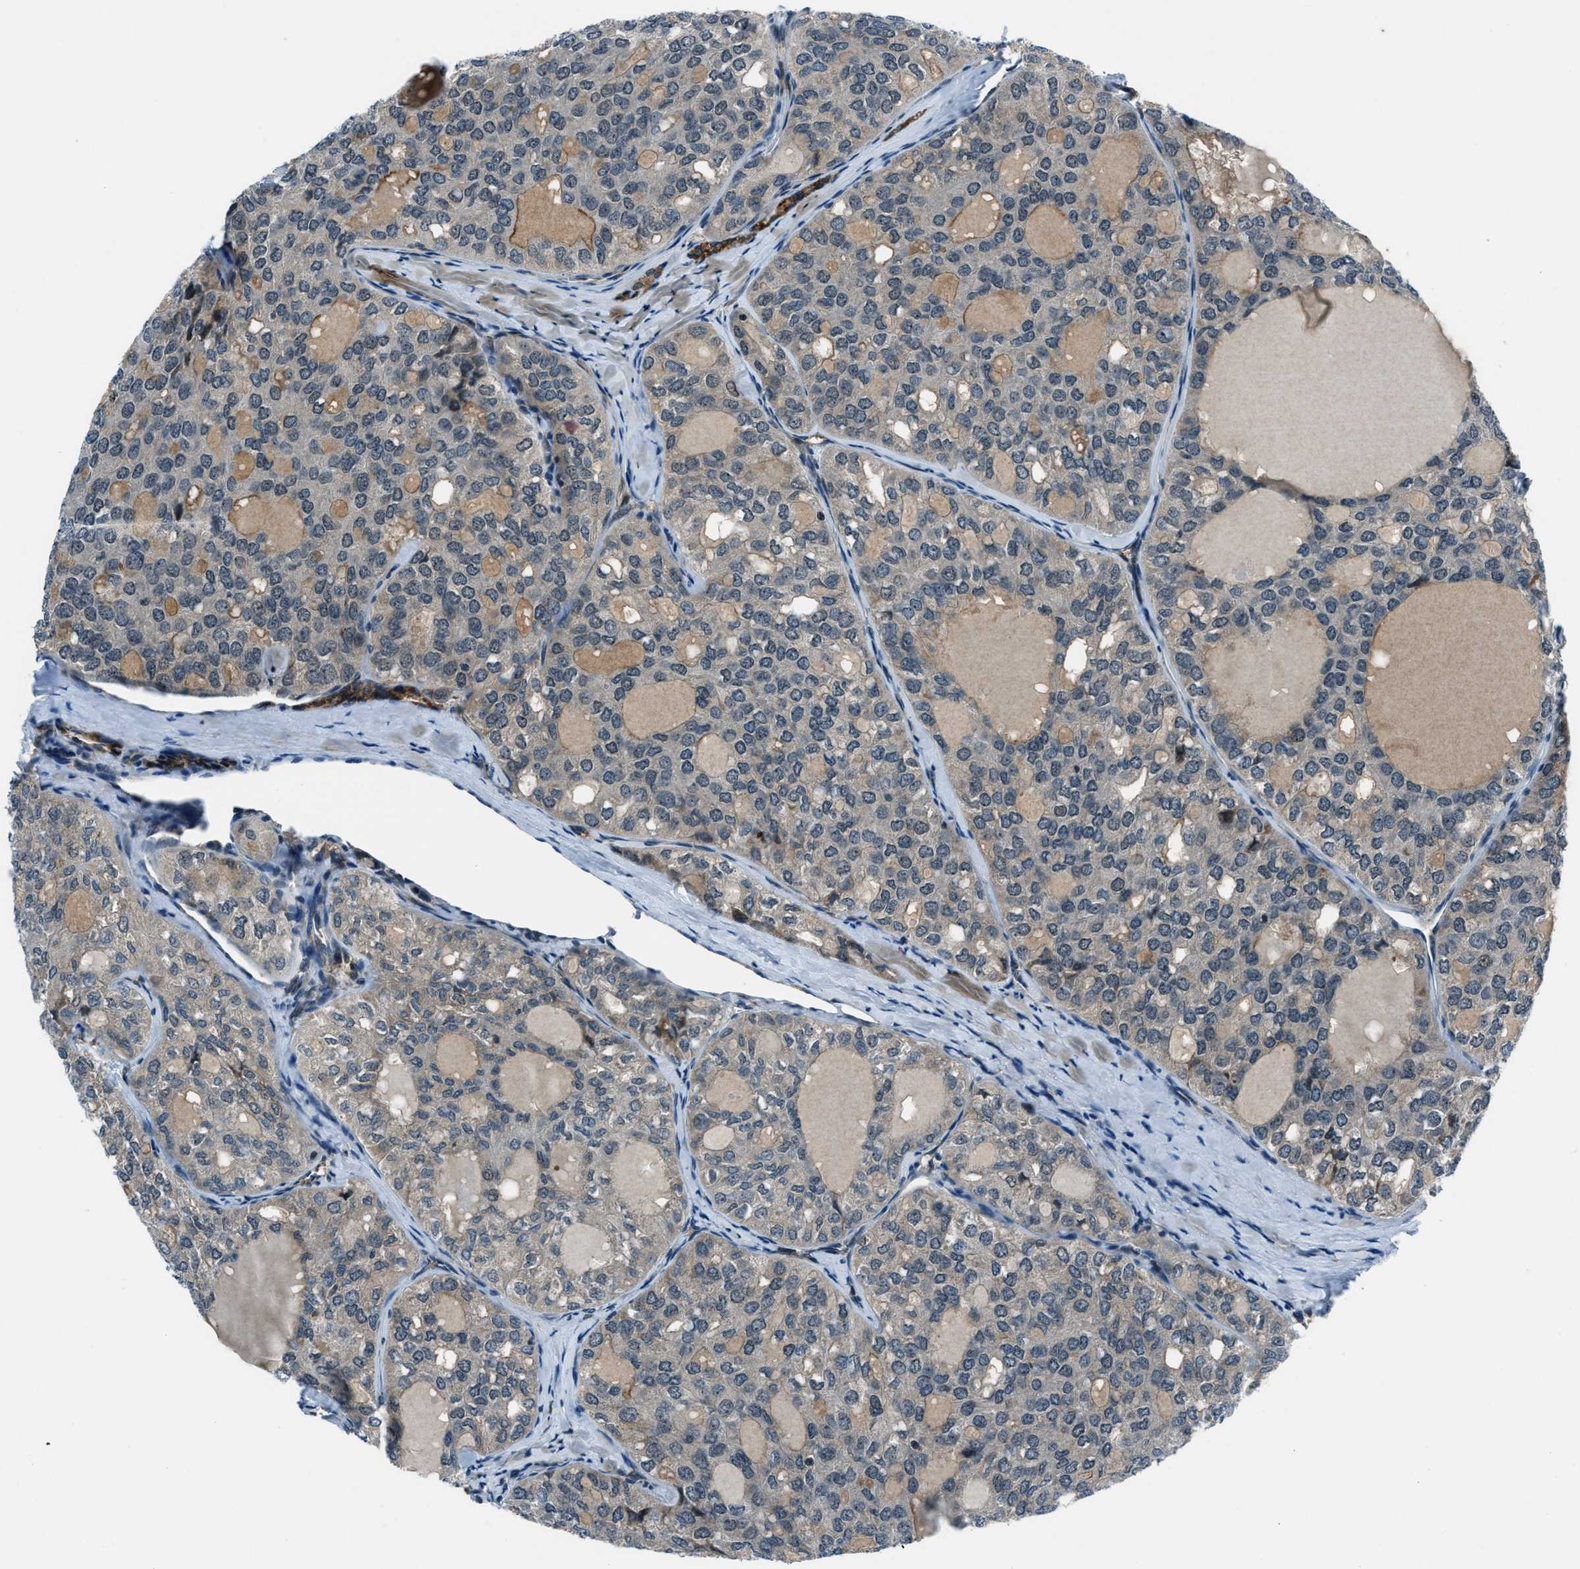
{"staining": {"intensity": "negative", "quantity": "none", "location": "none"}, "tissue": "thyroid cancer", "cell_type": "Tumor cells", "image_type": "cancer", "snomed": [{"axis": "morphology", "description": "Follicular adenoma carcinoma, NOS"}, {"axis": "topography", "description": "Thyroid gland"}], "caption": "Thyroid cancer was stained to show a protein in brown. There is no significant expression in tumor cells.", "gene": "ACTL9", "patient": {"sex": "male", "age": 75}}